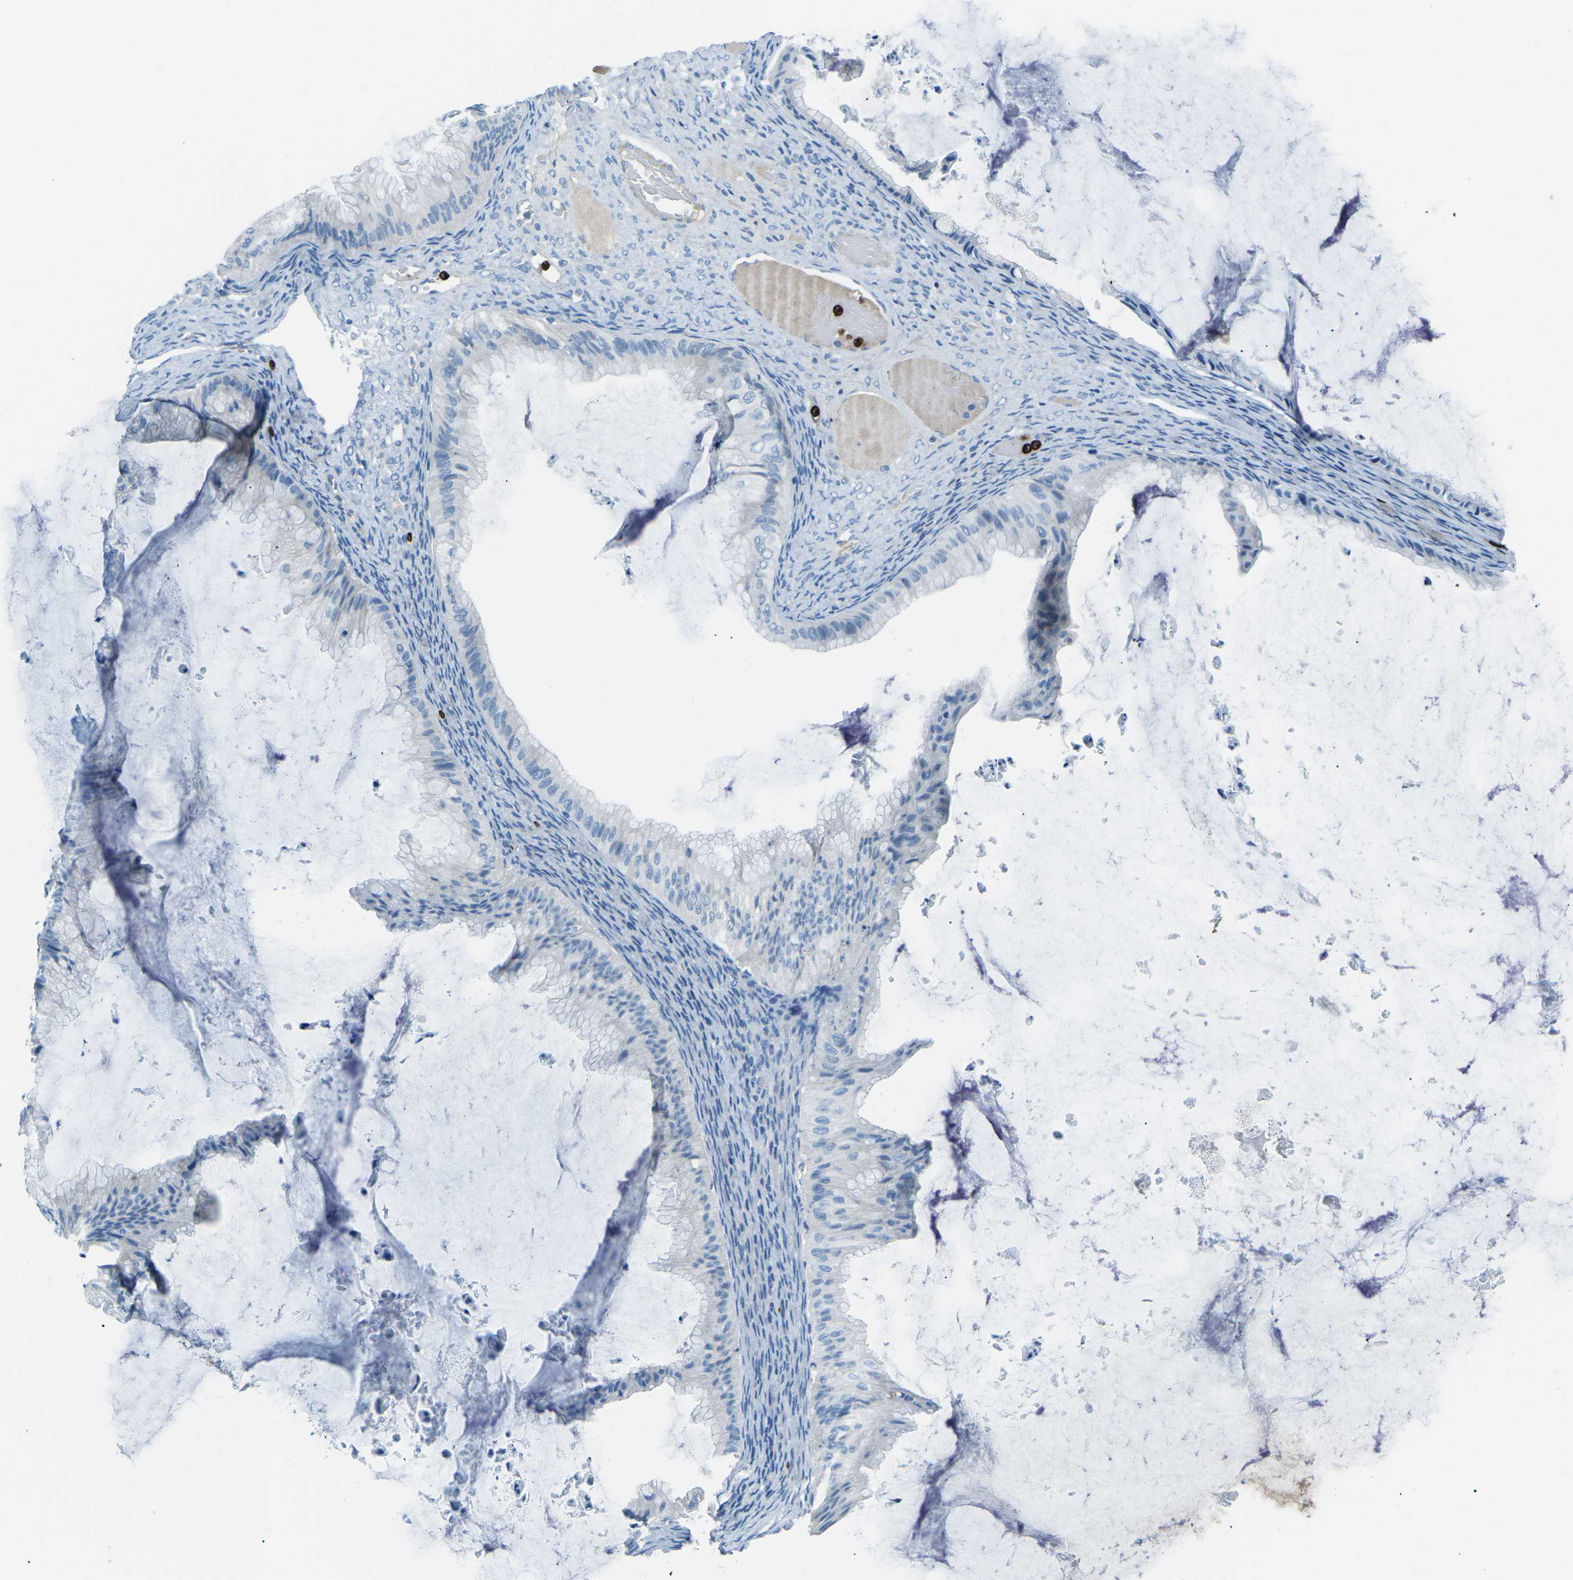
{"staining": {"intensity": "negative", "quantity": "none", "location": "none"}, "tissue": "ovarian cancer", "cell_type": "Tumor cells", "image_type": "cancer", "snomed": [{"axis": "morphology", "description": "Cystadenocarcinoma, mucinous, NOS"}, {"axis": "topography", "description": "Ovary"}], "caption": "Immunohistochemistry (IHC) of human mucinous cystadenocarcinoma (ovarian) exhibits no staining in tumor cells.", "gene": "FCN1", "patient": {"sex": "female", "age": 61}}